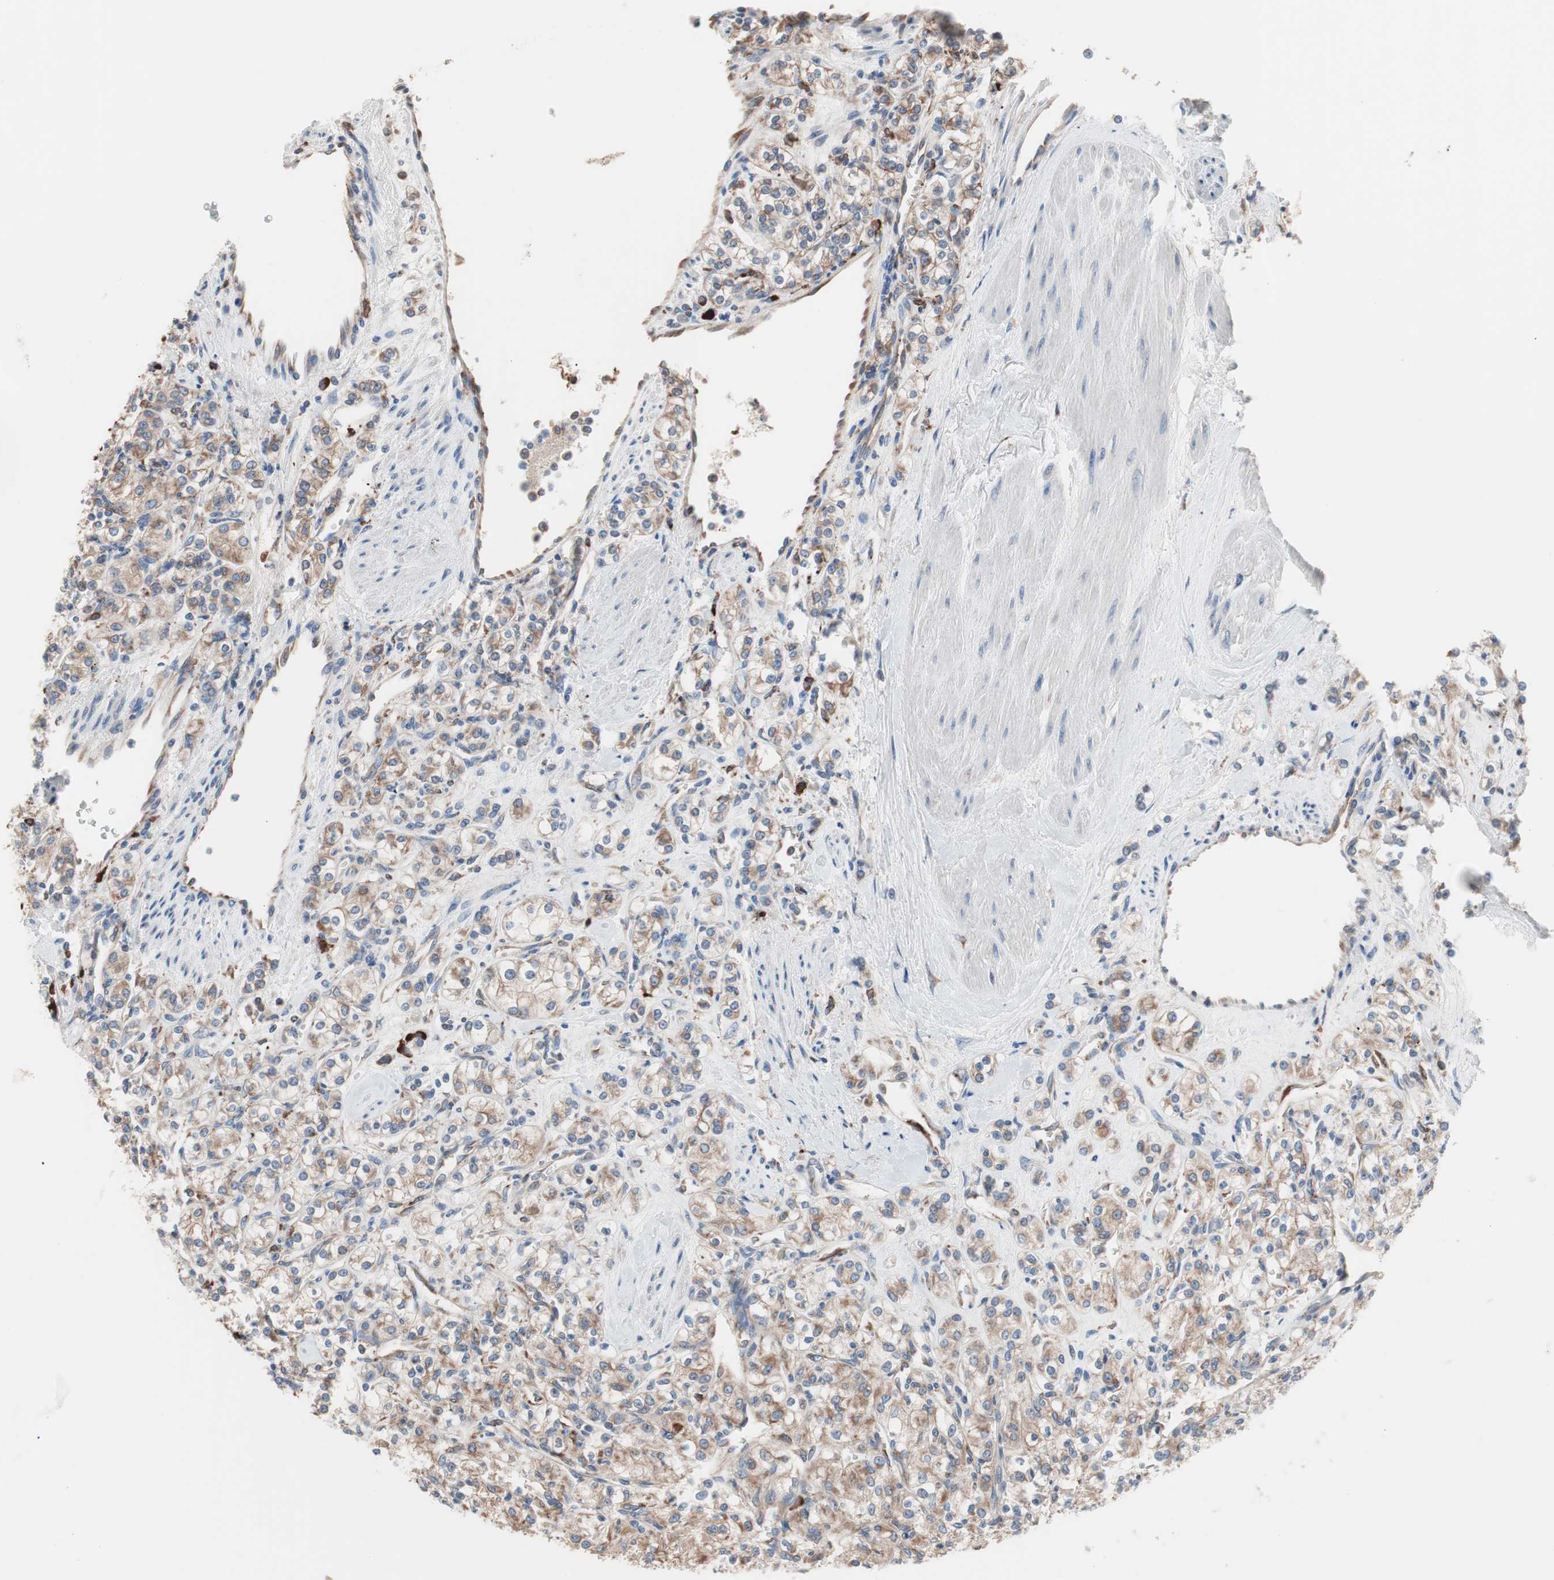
{"staining": {"intensity": "moderate", "quantity": "25%-75%", "location": "cytoplasmic/membranous"}, "tissue": "renal cancer", "cell_type": "Tumor cells", "image_type": "cancer", "snomed": [{"axis": "morphology", "description": "Adenocarcinoma, NOS"}, {"axis": "topography", "description": "Kidney"}], "caption": "High-magnification brightfield microscopy of renal cancer stained with DAB (brown) and counterstained with hematoxylin (blue). tumor cells exhibit moderate cytoplasmic/membranous staining is identified in approximately25%-75% of cells. (brown staining indicates protein expression, while blue staining denotes nuclei).", "gene": "SLC27A4", "patient": {"sex": "male", "age": 77}}